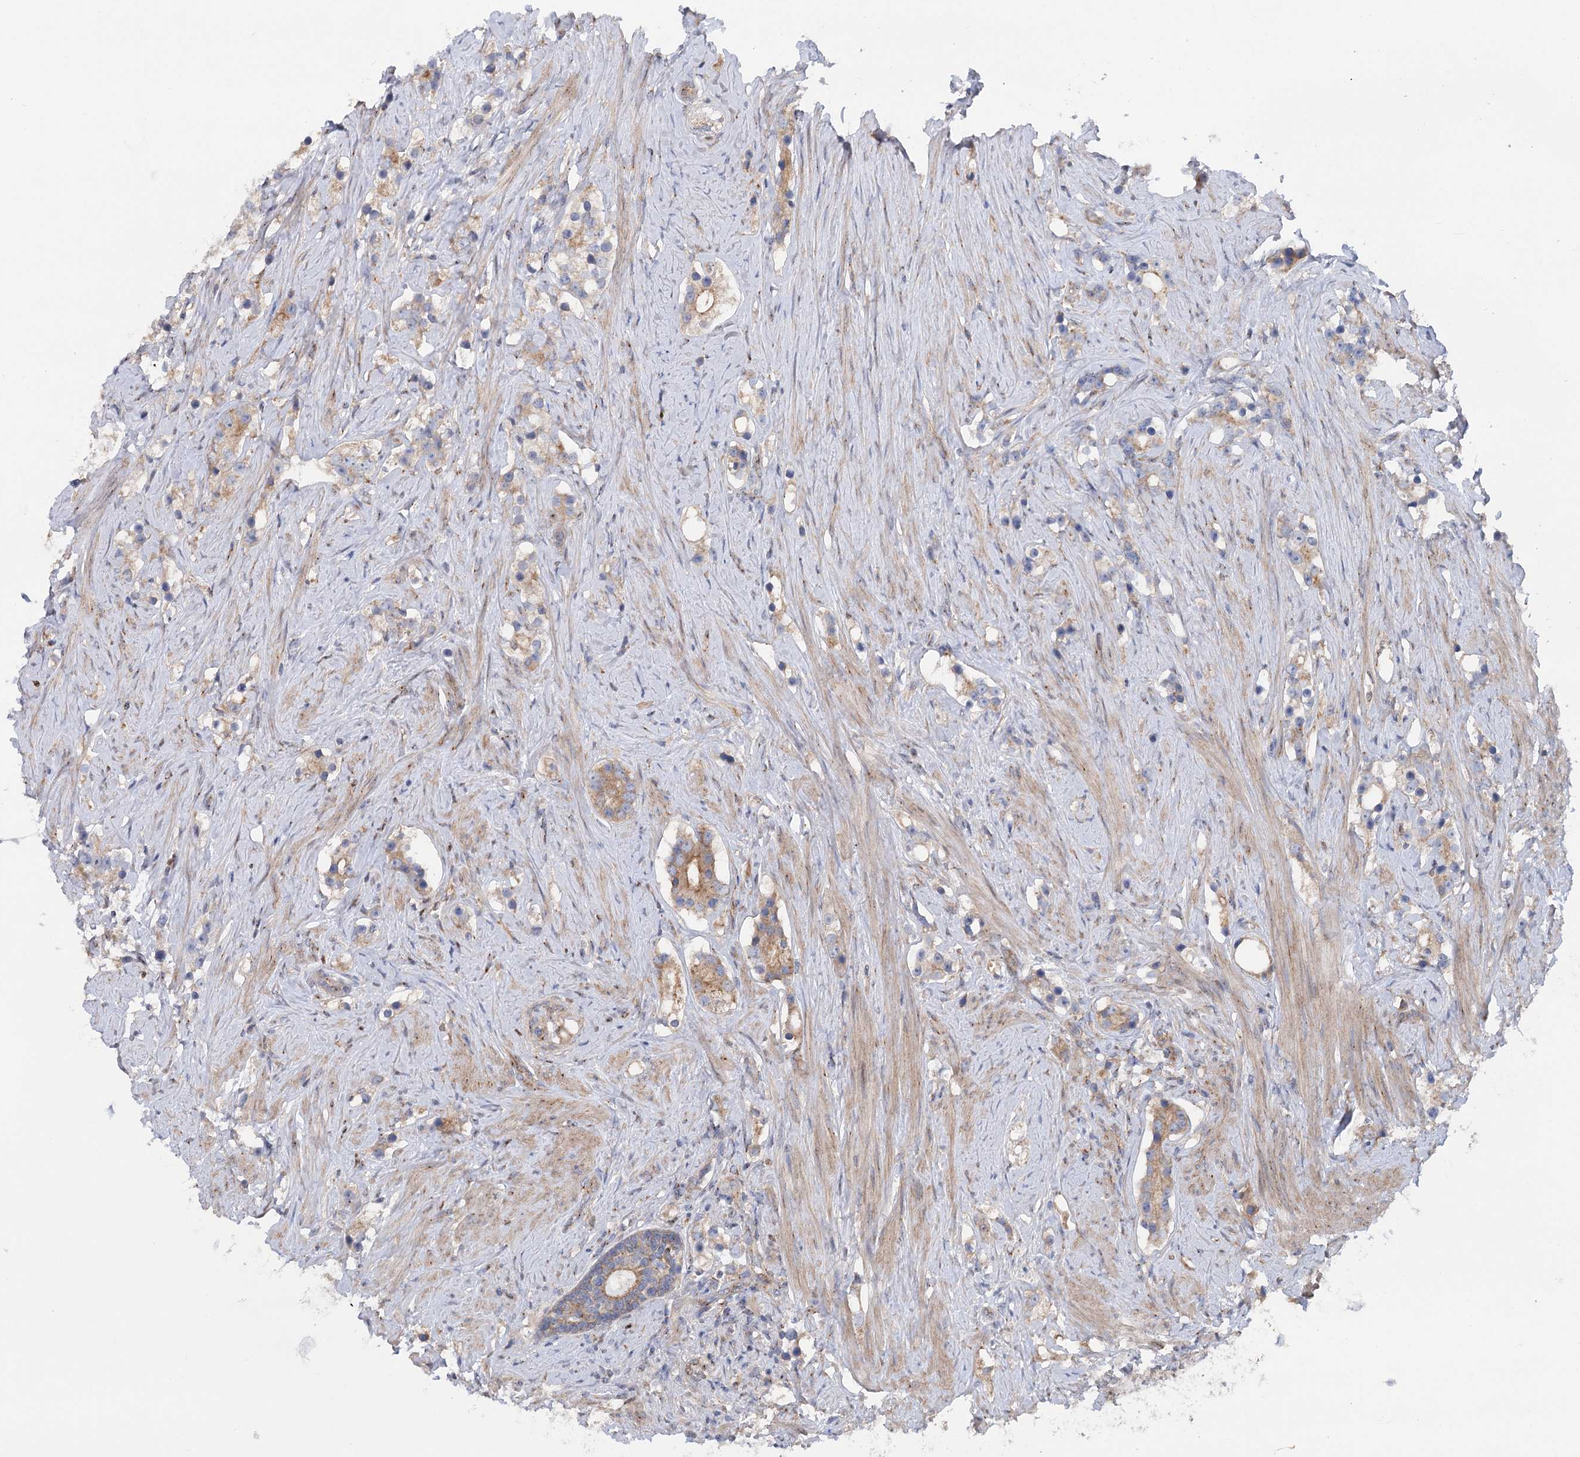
{"staining": {"intensity": "moderate", "quantity": ">75%", "location": "cytoplasmic/membranous"}, "tissue": "prostate cancer", "cell_type": "Tumor cells", "image_type": "cancer", "snomed": [{"axis": "morphology", "description": "Adenocarcinoma, High grade"}, {"axis": "topography", "description": "Prostate"}], "caption": "Tumor cells show medium levels of moderate cytoplasmic/membranous positivity in about >75% of cells in human prostate adenocarcinoma (high-grade). (DAB (3,3'-diaminobenzidine) = brown stain, brightfield microscopy at high magnification).", "gene": "SCN11A", "patient": {"sex": "male", "age": 63}}